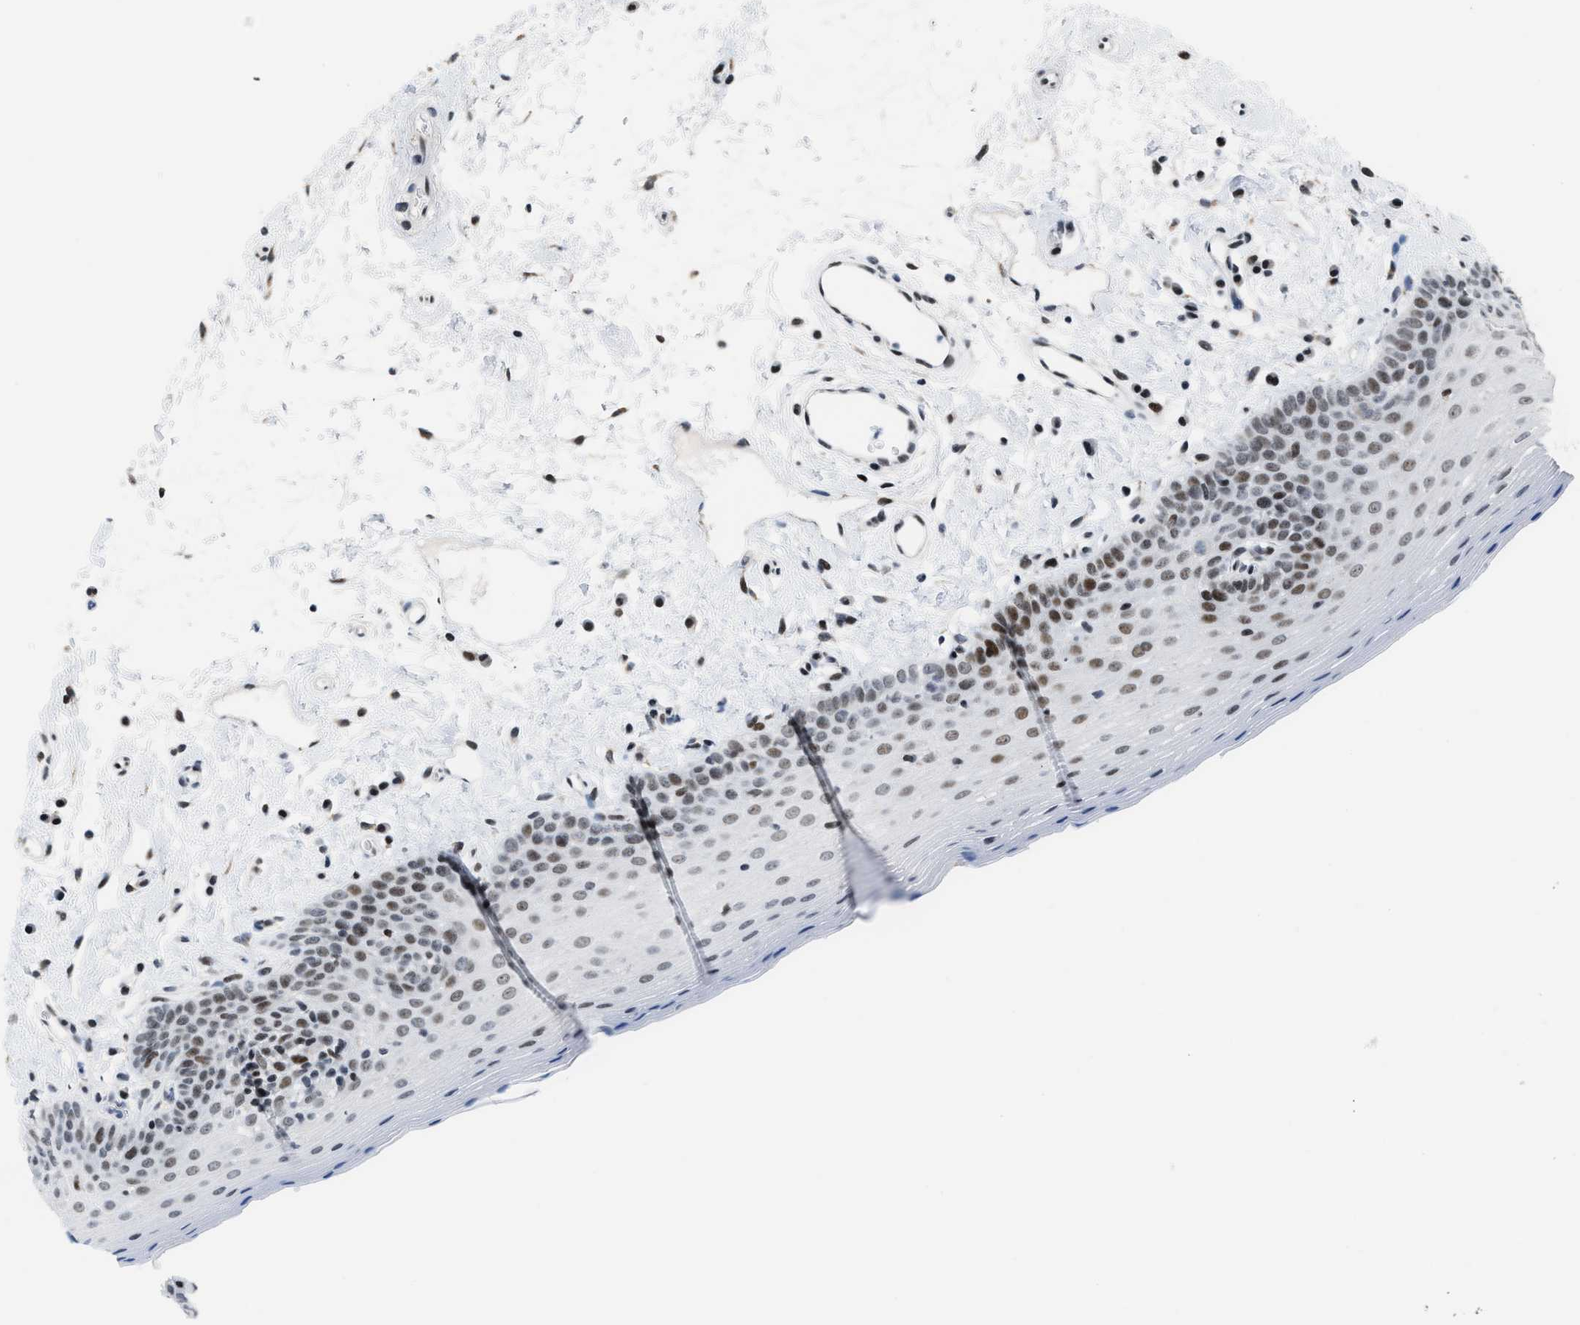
{"staining": {"intensity": "moderate", "quantity": ">75%", "location": "nuclear"}, "tissue": "oral mucosa", "cell_type": "Squamous epithelial cells", "image_type": "normal", "snomed": [{"axis": "morphology", "description": "Normal tissue, NOS"}, {"axis": "topography", "description": "Oral tissue"}], "caption": "Protein expression analysis of unremarkable human oral mucosa reveals moderate nuclear expression in approximately >75% of squamous epithelial cells. (IHC, brightfield microscopy, high magnification).", "gene": "TERF2IP", "patient": {"sex": "male", "age": 66}}